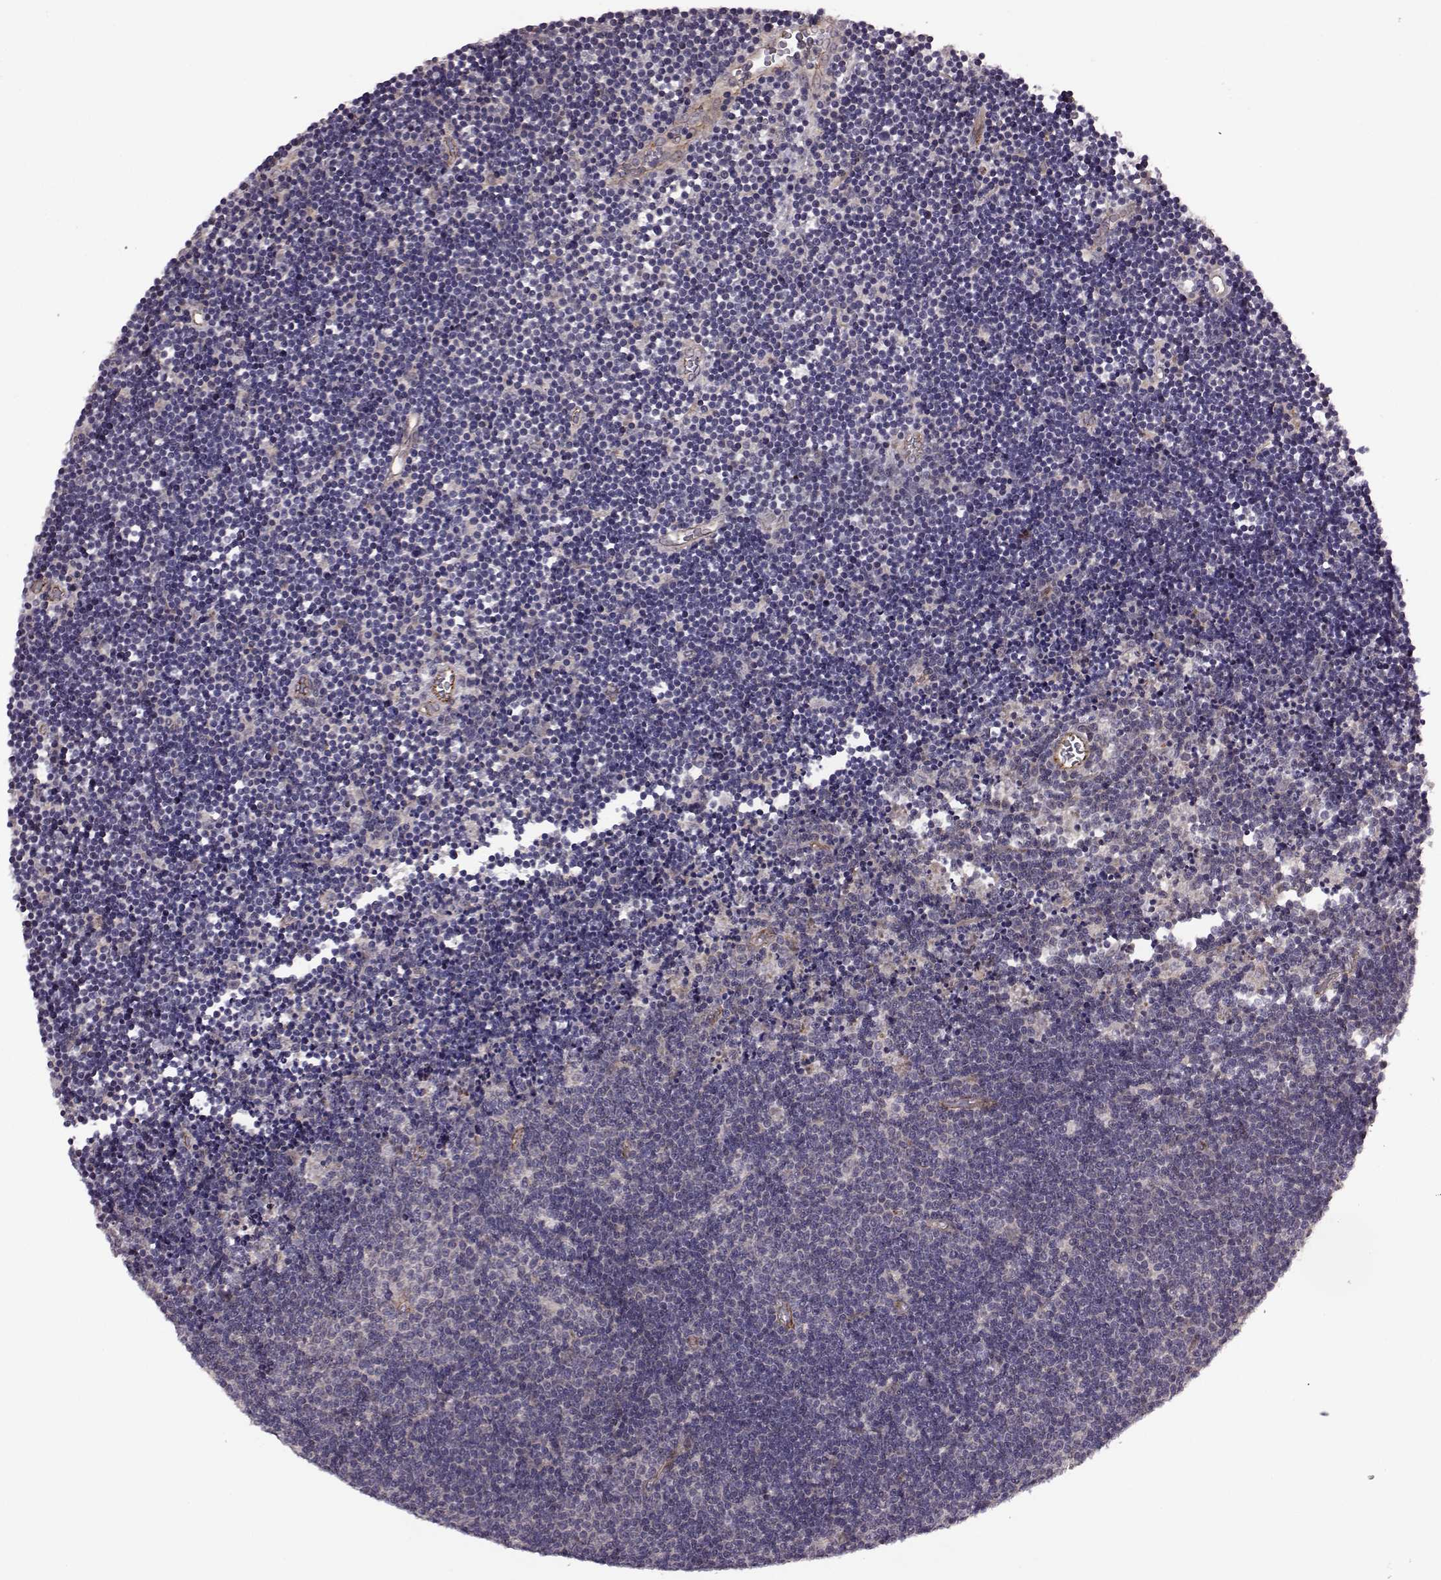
{"staining": {"intensity": "negative", "quantity": "none", "location": "none"}, "tissue": "lymphoma", "cell_type": "Tumor cells", "image_type": "cancer", "snomed": [{"axis": "morphology", "description": "Malignant lymphoma, non-Hodgkin's type, Low grade"}, {"axis": "topography", "description": "Brain"}], "caption": "Immunohistochemistry photomicrograph of lymphoma stained for a protein (brown), which exhibits no staining in tumor cells. The staining was performed using DAB to visualize the protein expression in brown, while the nuclei were stained in blue with hematoxylin (Magnification: 20x).", "gene": "SYNPO", "patient": {"sex": "female", "age": 66}}